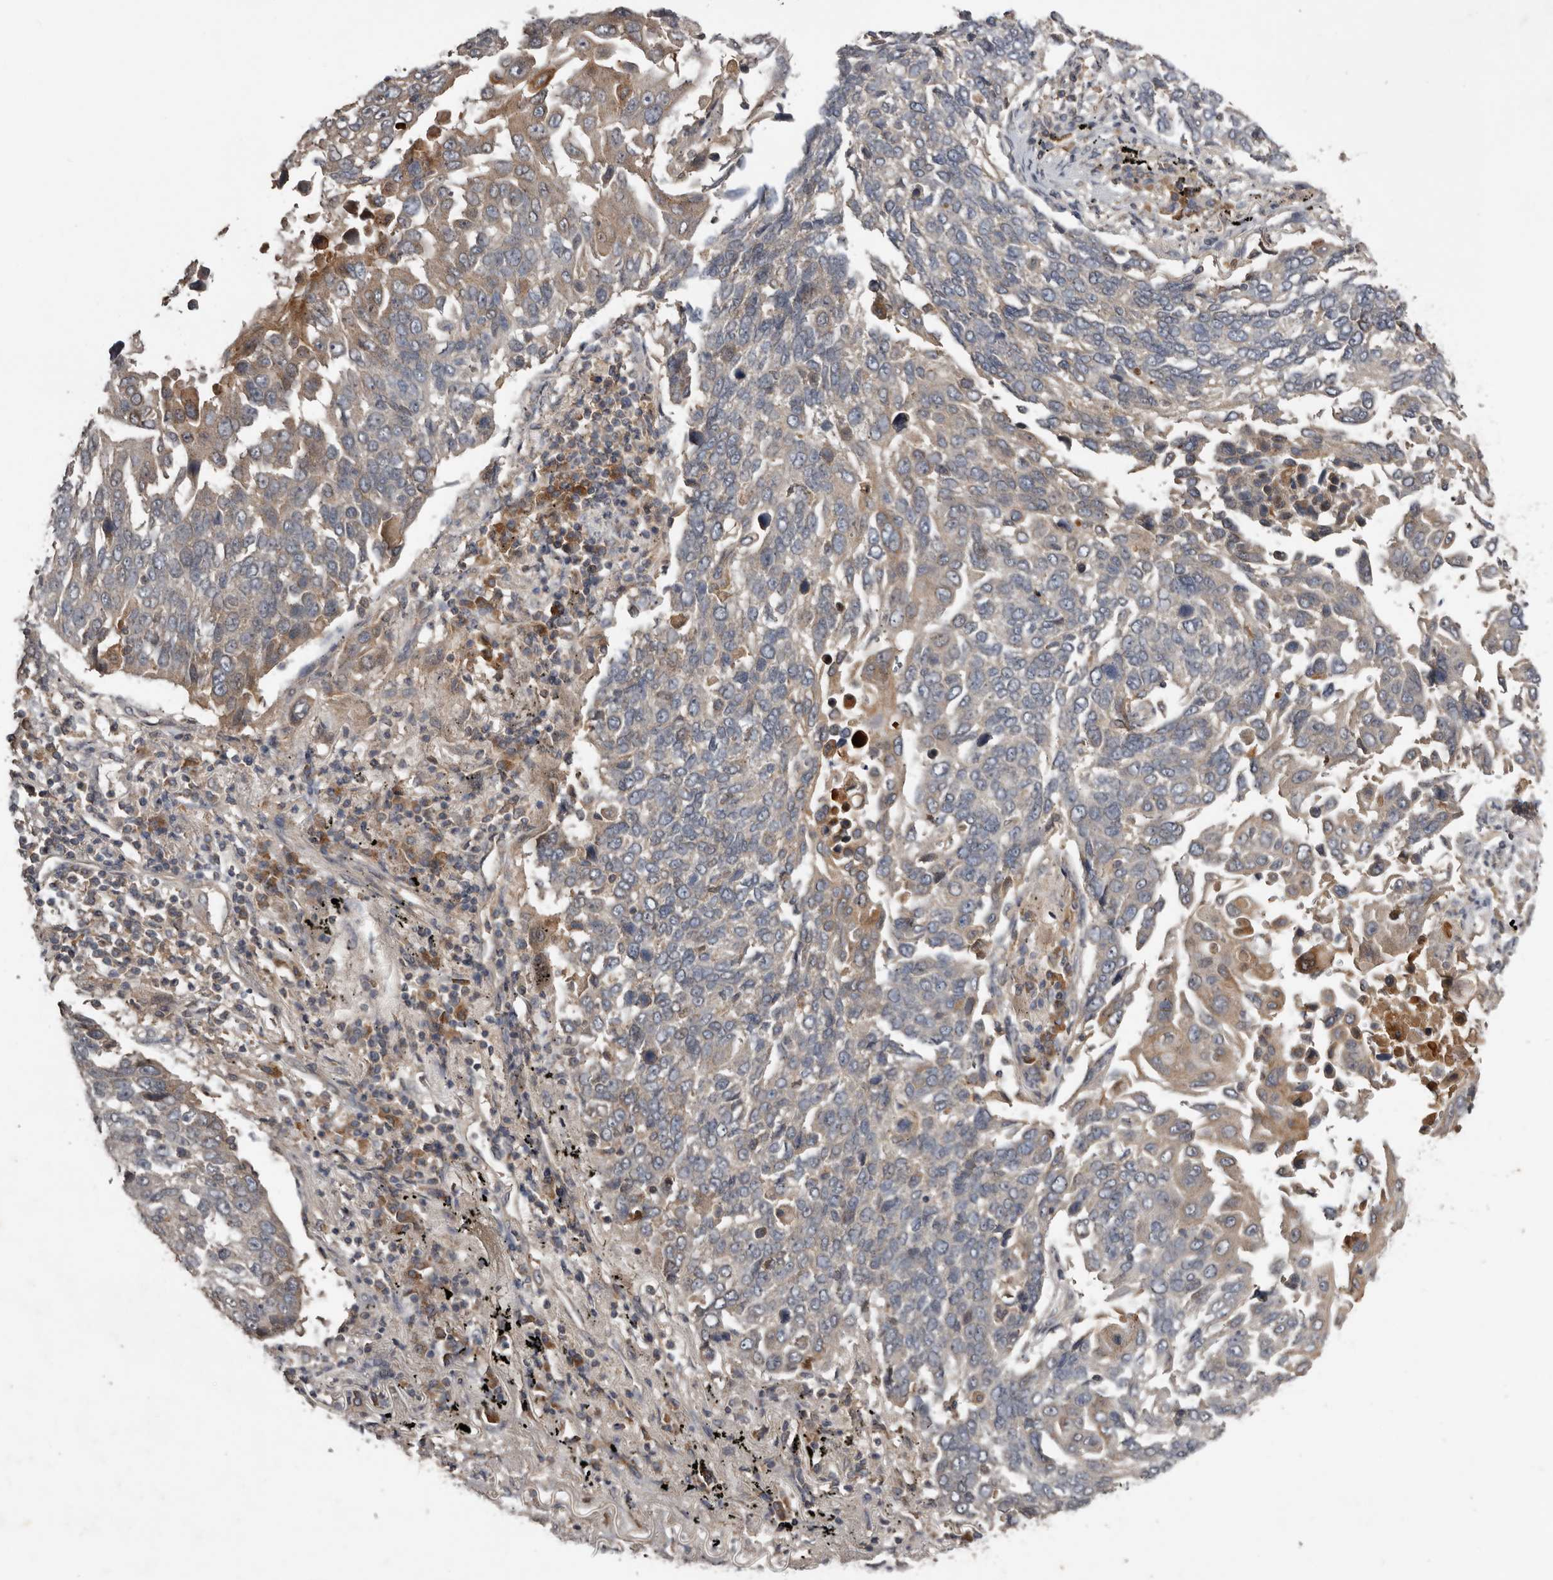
{"staining": {"intensity": "weak", "quantity": "25%-75%", "location": "cytoplasmic/membranous"}, "tissue": "lung cancer", "cell_type": "Tumor cells", "image_type": "cancer", "snomed": [{"axis": "morphology", "description": "Squamous cell carcinoma, NOS"}, {"axis": "topography", "description": "Lung"}], "caption": "Tumor cells demonstrate low levels of weak cytoplasmic/membranous staining in about 25%-75% of cells in human lung squamous cell carcinoma. Nuclei are stained in blue.", "gene": "NMUR1", "patient": {"sex": "male", "age": 66}}